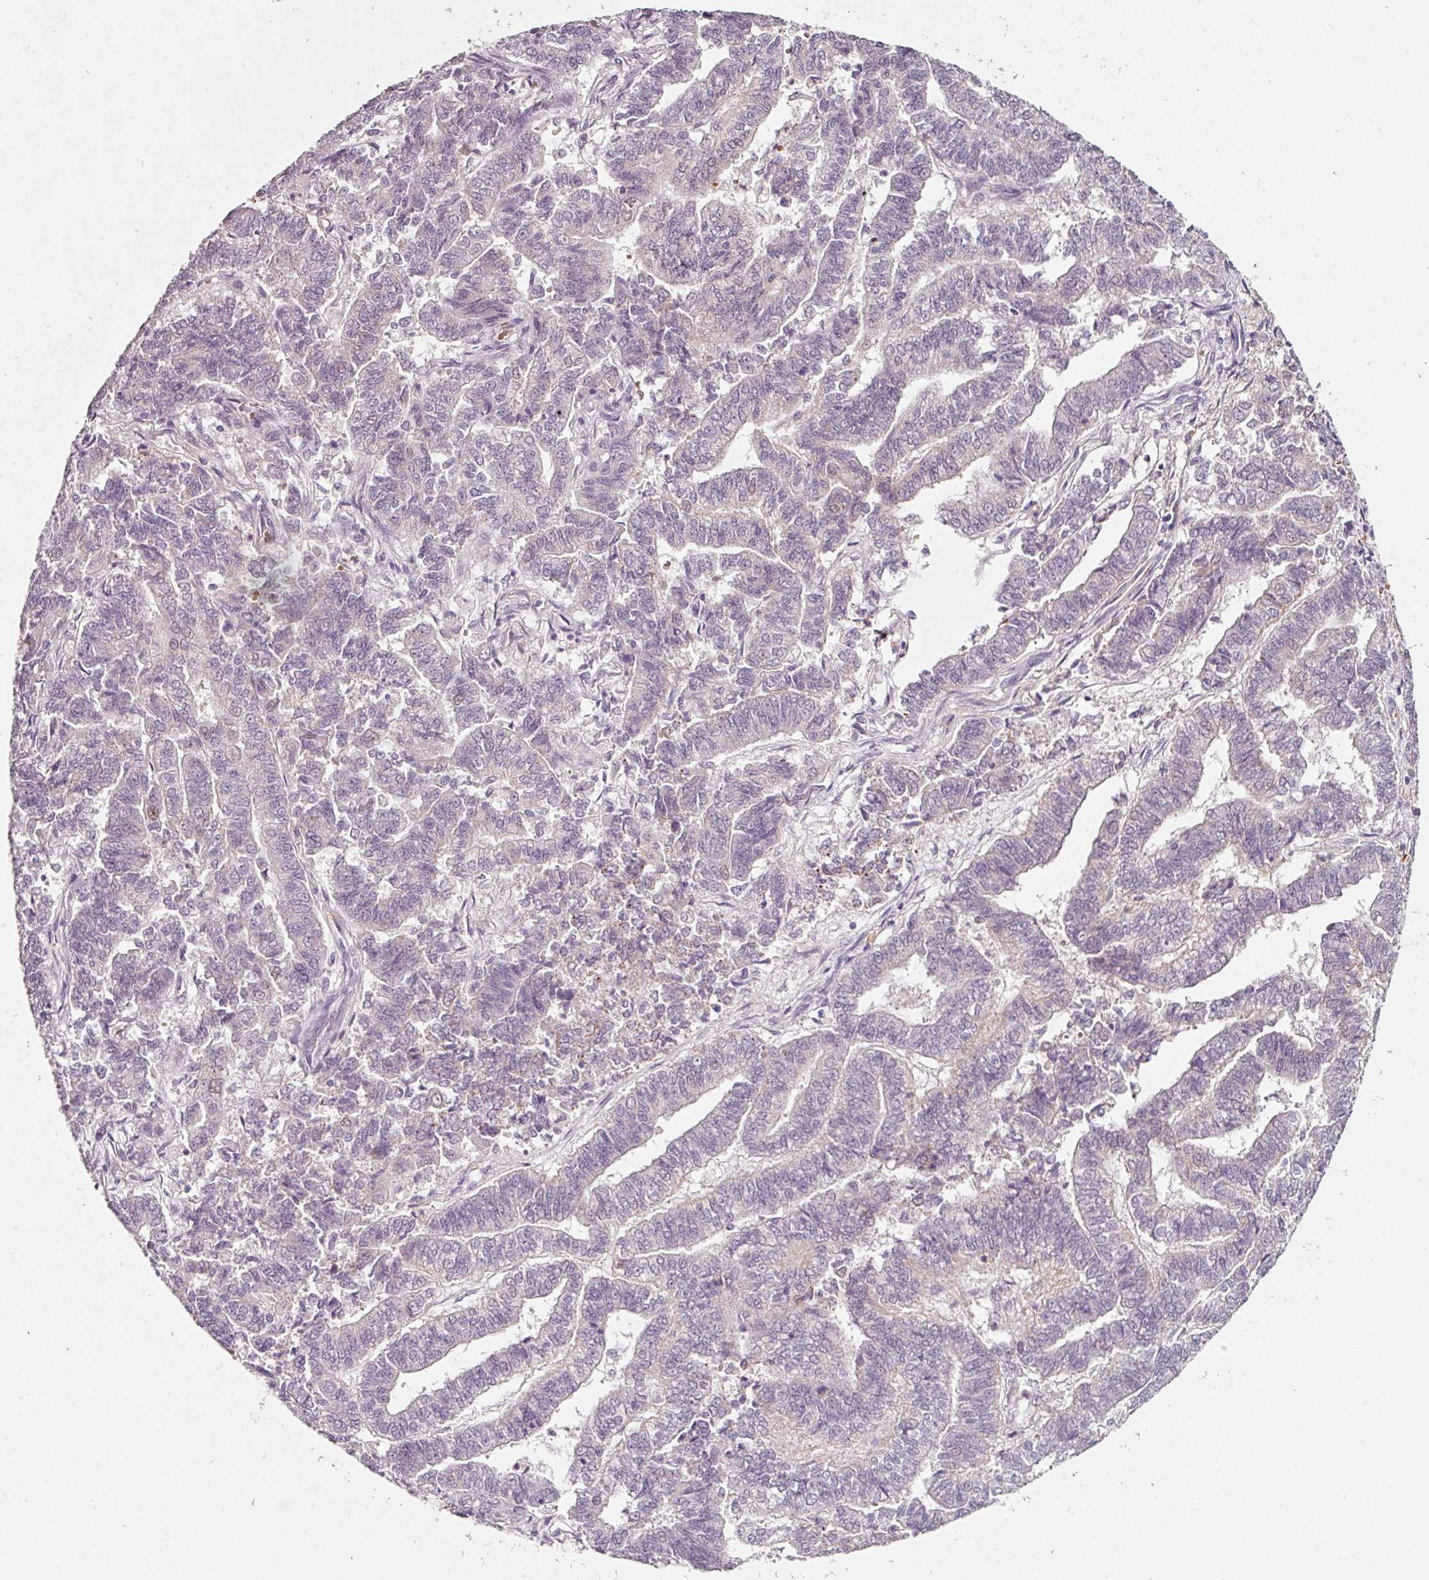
{"staining": {"intensity": "weak", "quantity": "<25%", "location": "cytoplasmic/membranous"}, "tissue": "endometrial cancer", "cell_type": "Tumor cells", "image_type": "cancer", "snomed": [{"axis": "morphology", "description": "Adenocarcinoma, NOS"}, {"axis": "topography", "description": "Endometrium"}], "caption": "Tumor cells are negative for brown protein staining in endometrial adenocarcinoma.", "gene": "ZNF460", "patient": {"sex": "female", "age": 72}}